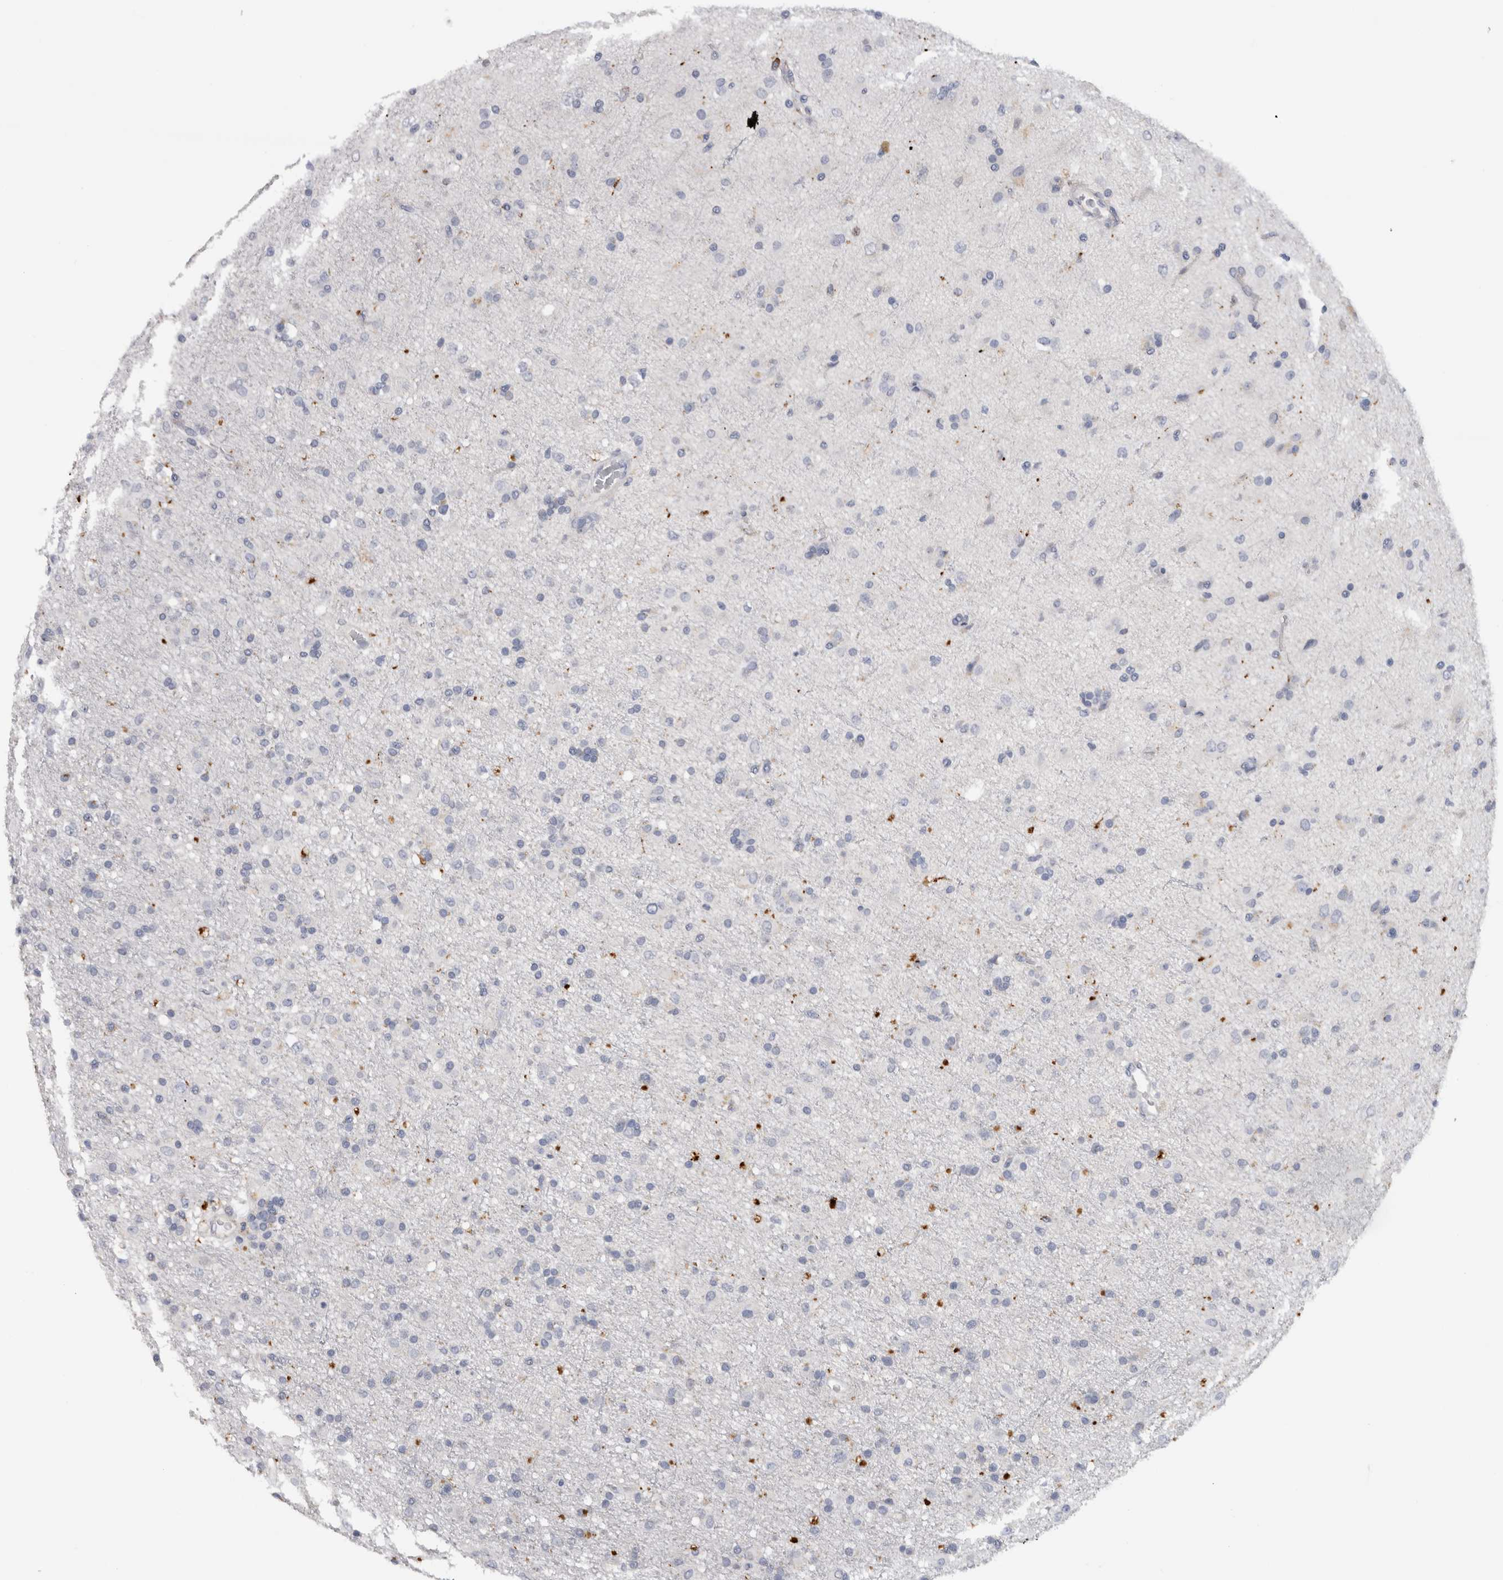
{"staining": {"intensity": "negative", "quantity": "none", "location": "none"}, "tissue": "glioma", "cell_type": "Tumor cells", "image_type": "cancer", "snomed": [{"axis": "morphology", "description": "Glioma, malignant, Low grade"}, {"axis": "topography", "description": "Brain"}], "caption": "Tumor cells are negative for protein expression in human low-grade glioma (malignant).", "gene": "CD63", "patient": {"sex": "male", "age": 65}}